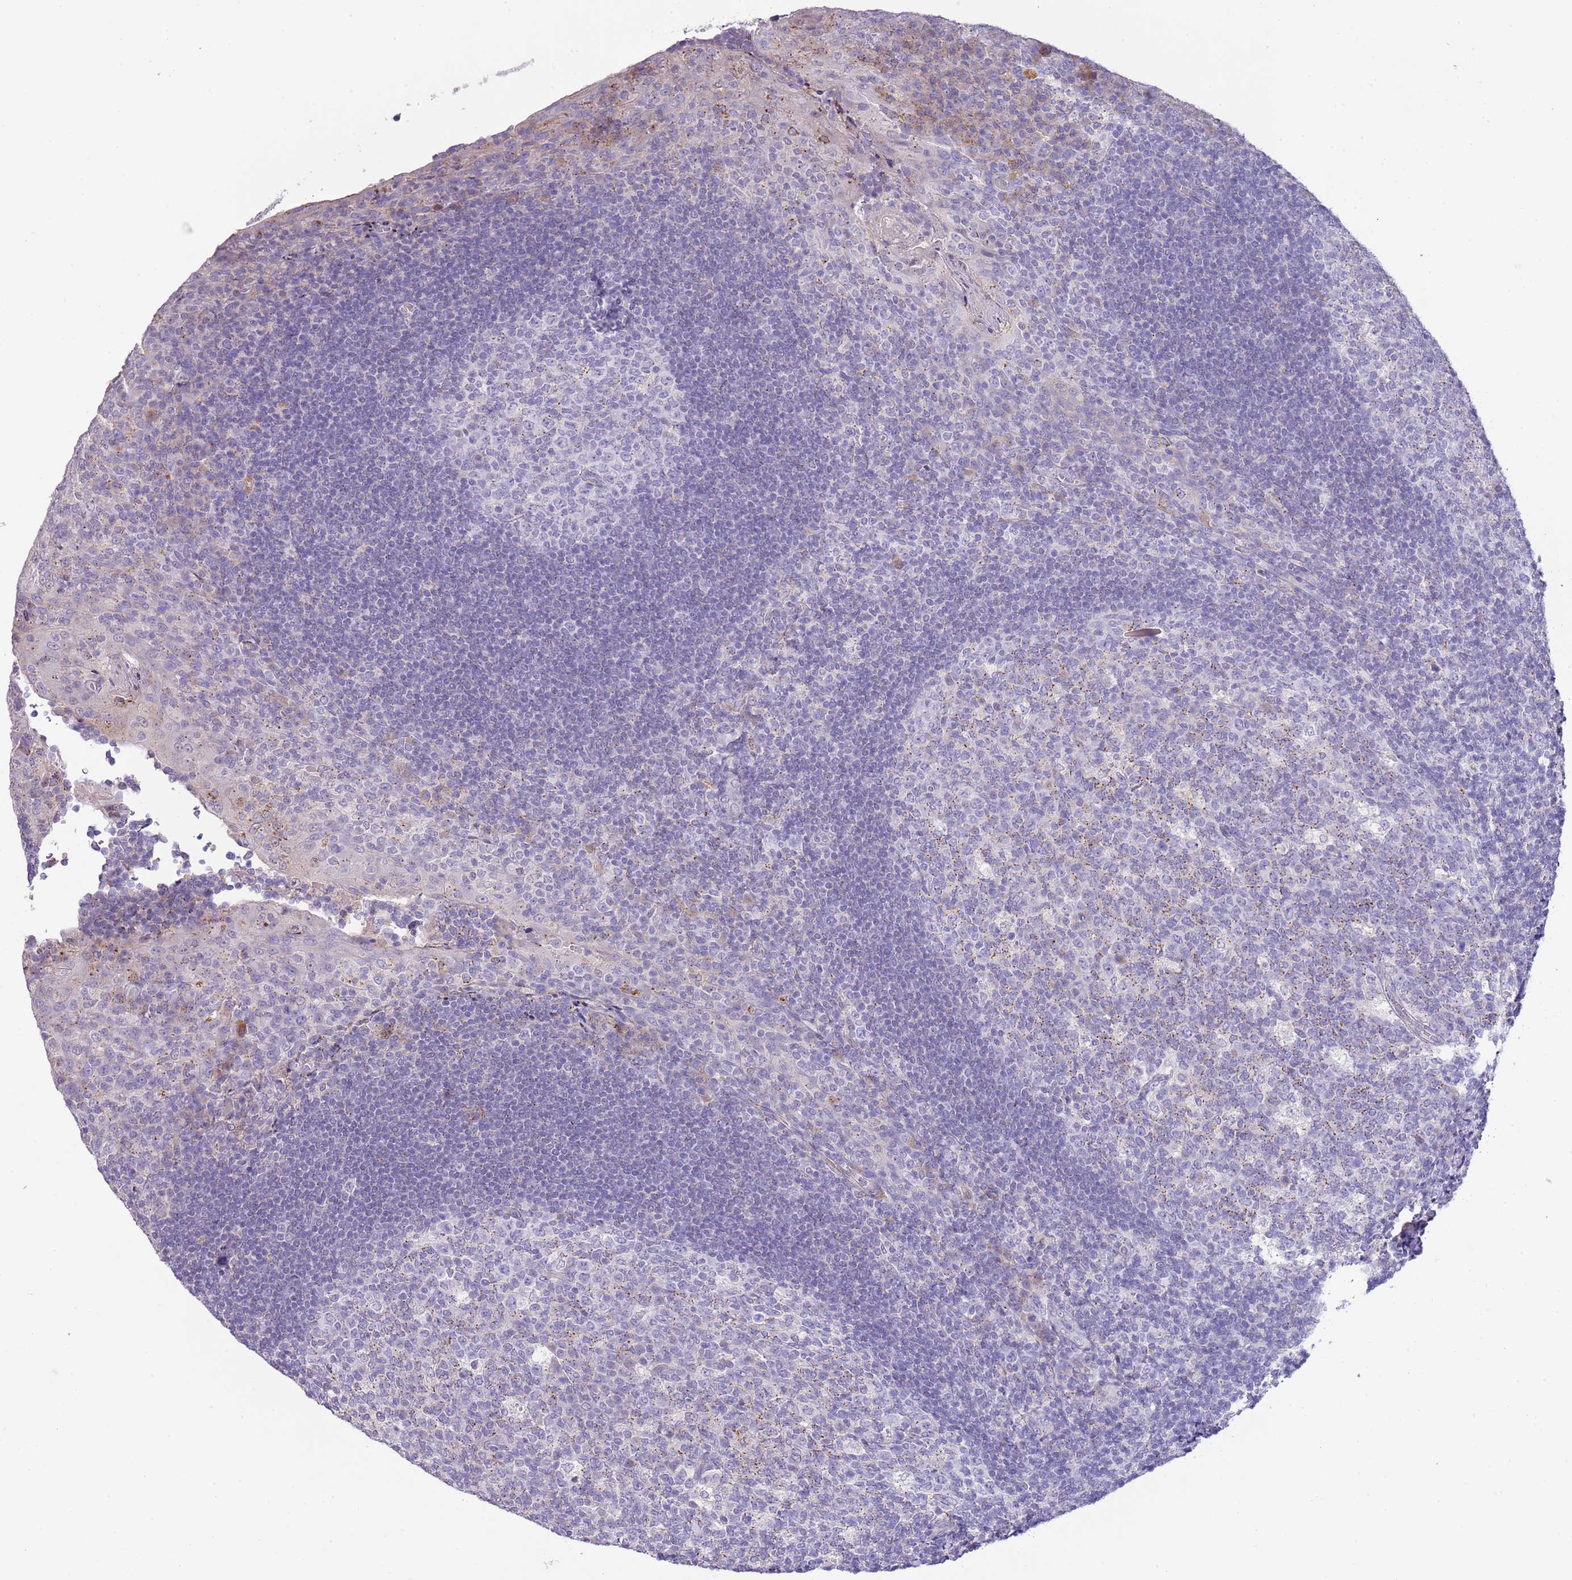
{"staining": {"intensity": "weak", "quantity": "25%-75%", "location": "cytoplasmic/membranous"}, "tissue": "tonsil", "cell_type": "Germinal center cells", "image_type": "normal", "snomed": [{"axis": "morphology", "description": "Normal tissue, NOS"}, {"axis": "topography", "description": "Tonsil"}], "caption": "The histopathology image displays staining of normal tonsil, revealing weak cytoplasmic/membranous protein staining (brown color) within germinal center cells.", "gene": "ABHD17A", "patient": {"sex": "male", "age": 17}}